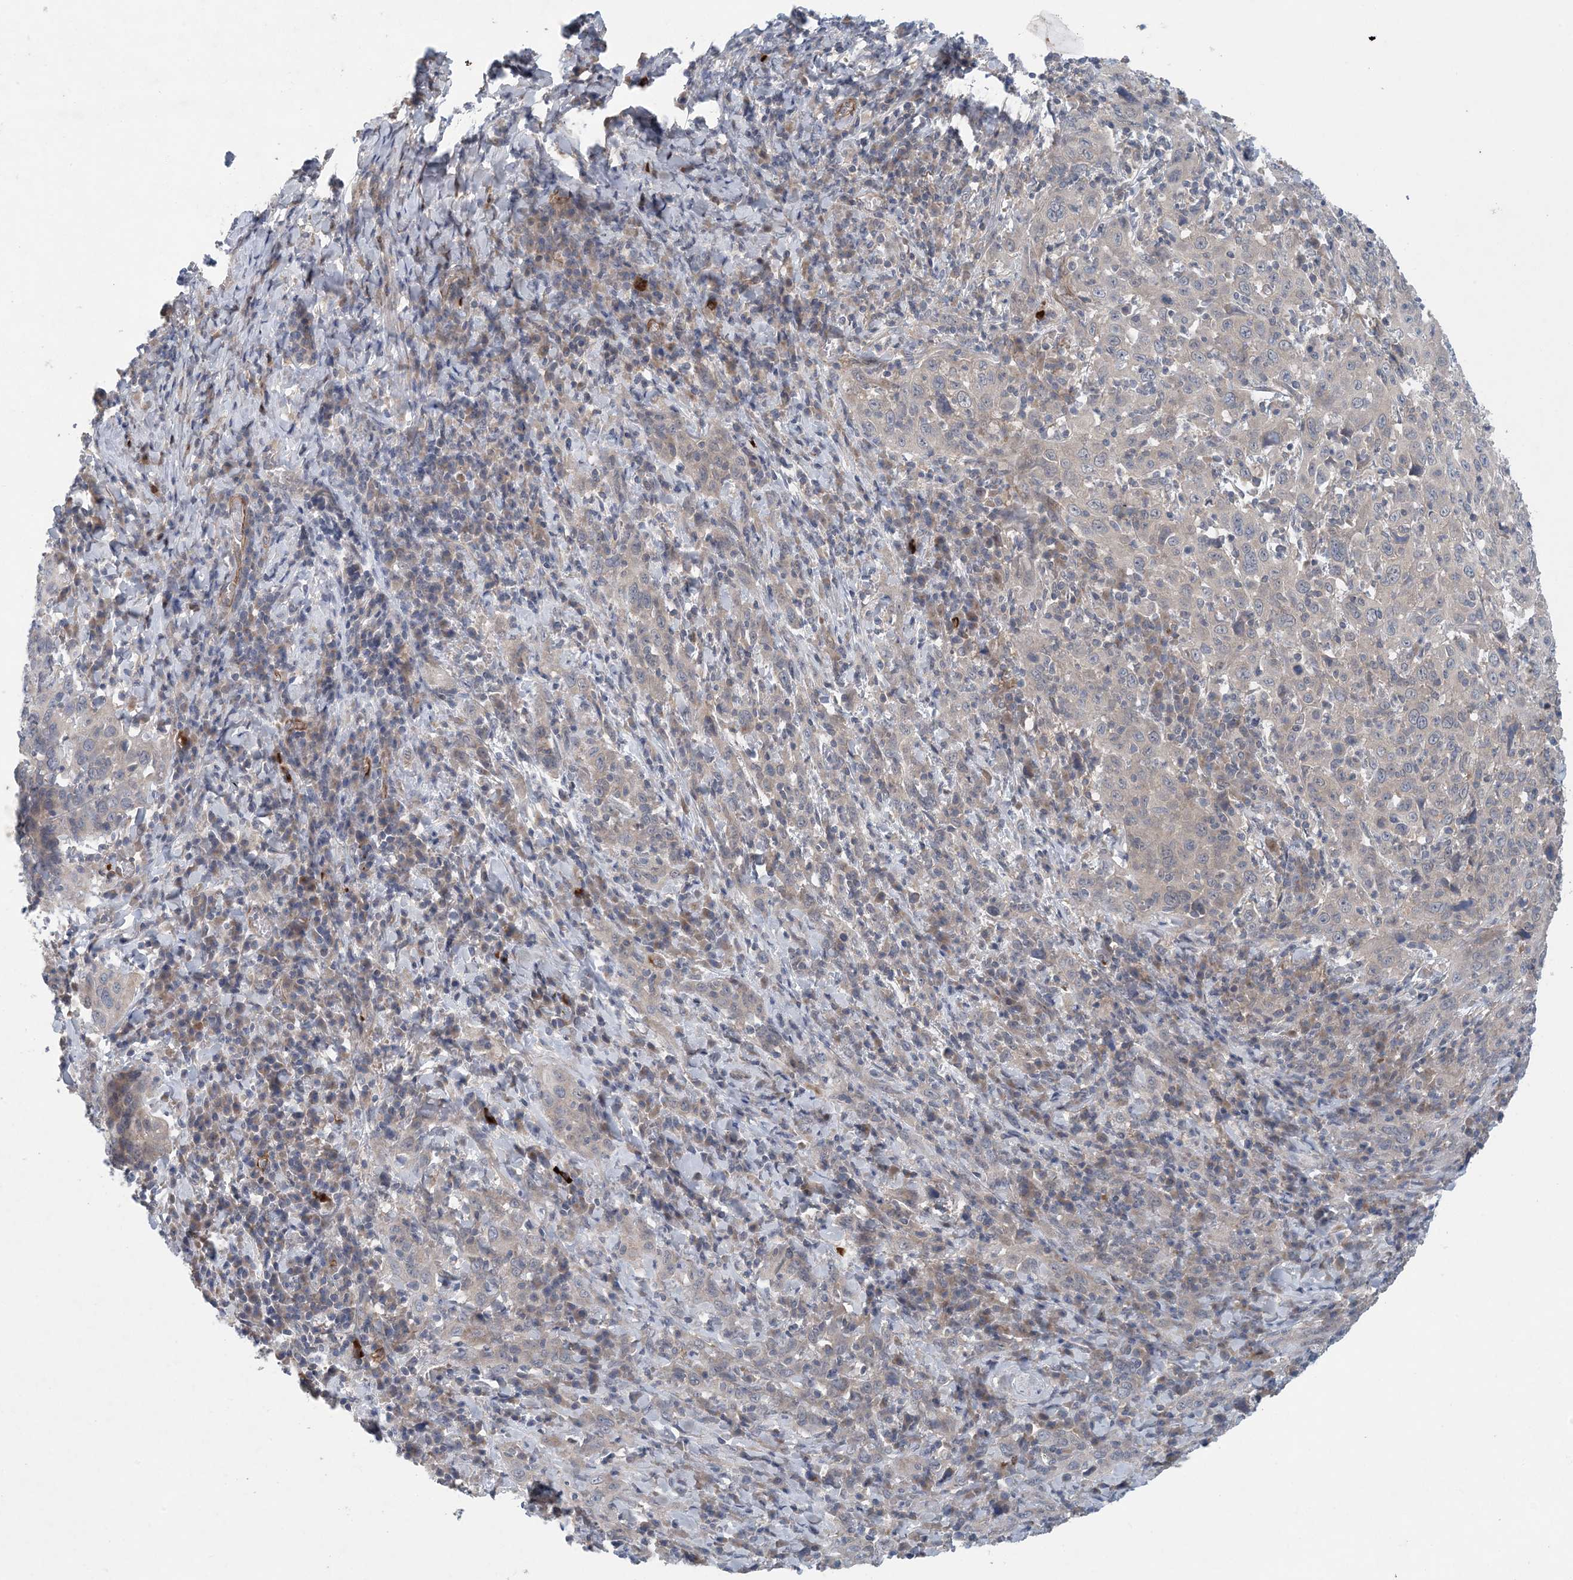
{"staining": {"intensity": "negative", "quantity": "none", "location": "none"}, "tissue": "cervical cancer", "cell_type": "Tumor cells", "image_type": "cancer", "snomed": [{"axis": "morphology", "description": "Squamous cell carcinoma, NOS"}, {"axis": "topography", "description": "Cervix"}], "caption": "IHC image of neoplastic tissue: human squamous cell carcinoma (cervical) stained with DAB (3,3'-diaminobenzidine) reveals no significant protein positivity in tumor cells.", "gene": "HIKESHI", "patient": {"sex": "female", "age": 46}}